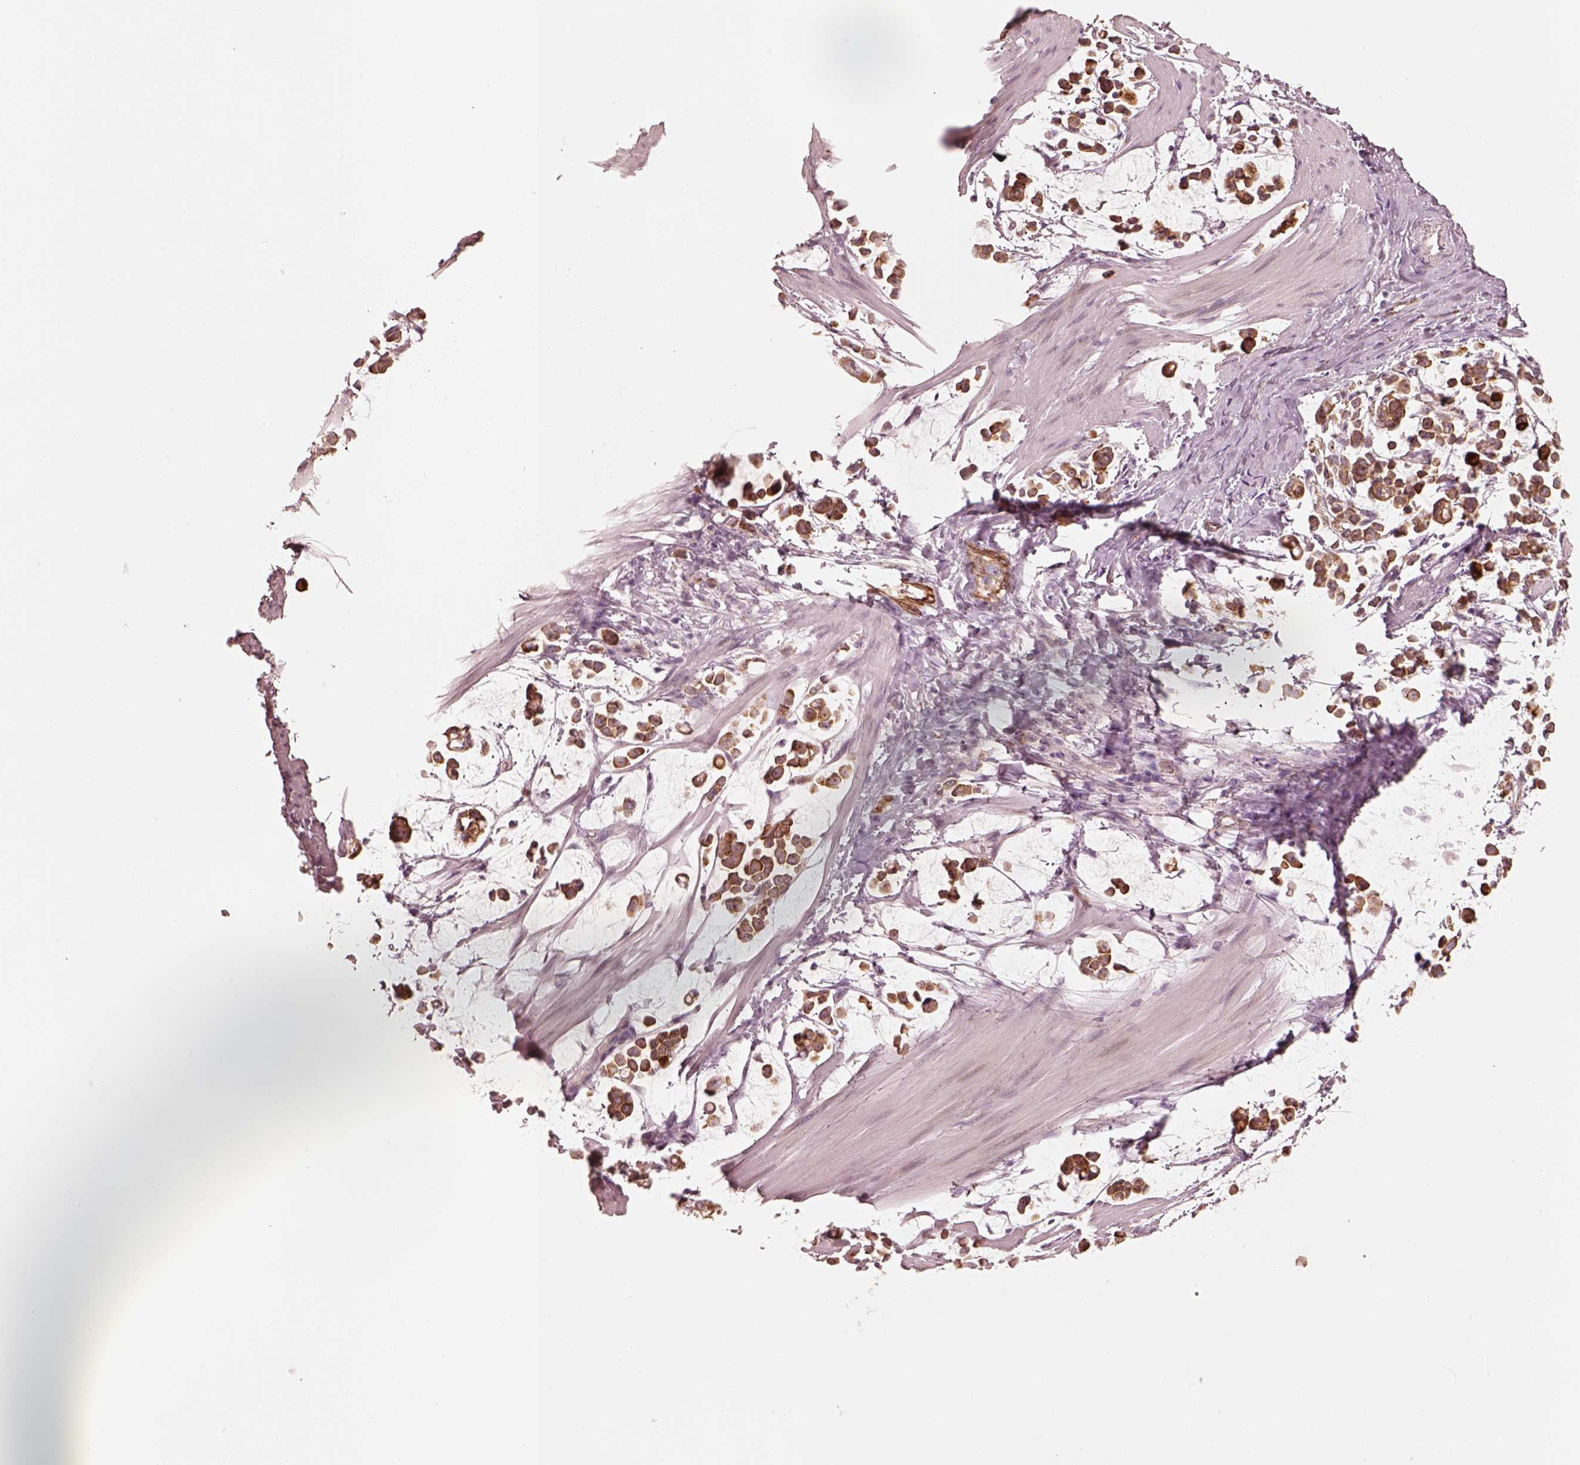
{"staining": {"intensity": "moderate", "quantity": ">75%", "location": "cytoplasmic/membranous"}, "tissue": "stomach cancer", "cell_type": "Tumor cells", "image_type": "cancer", "snomed": [{"axis": "morphology", "description": "Adenocarcinoma, NOS"}, {"axis": "topography", "description": "Stomach"}], "caption": "Immunohistochemical staining of stomach cancer reveals moderate cytoplasmic/membranous protein staining in approximately >75% of tumor cells.", "gene": "RAB3C", "patient": {"sex": "male", "age": 82}}